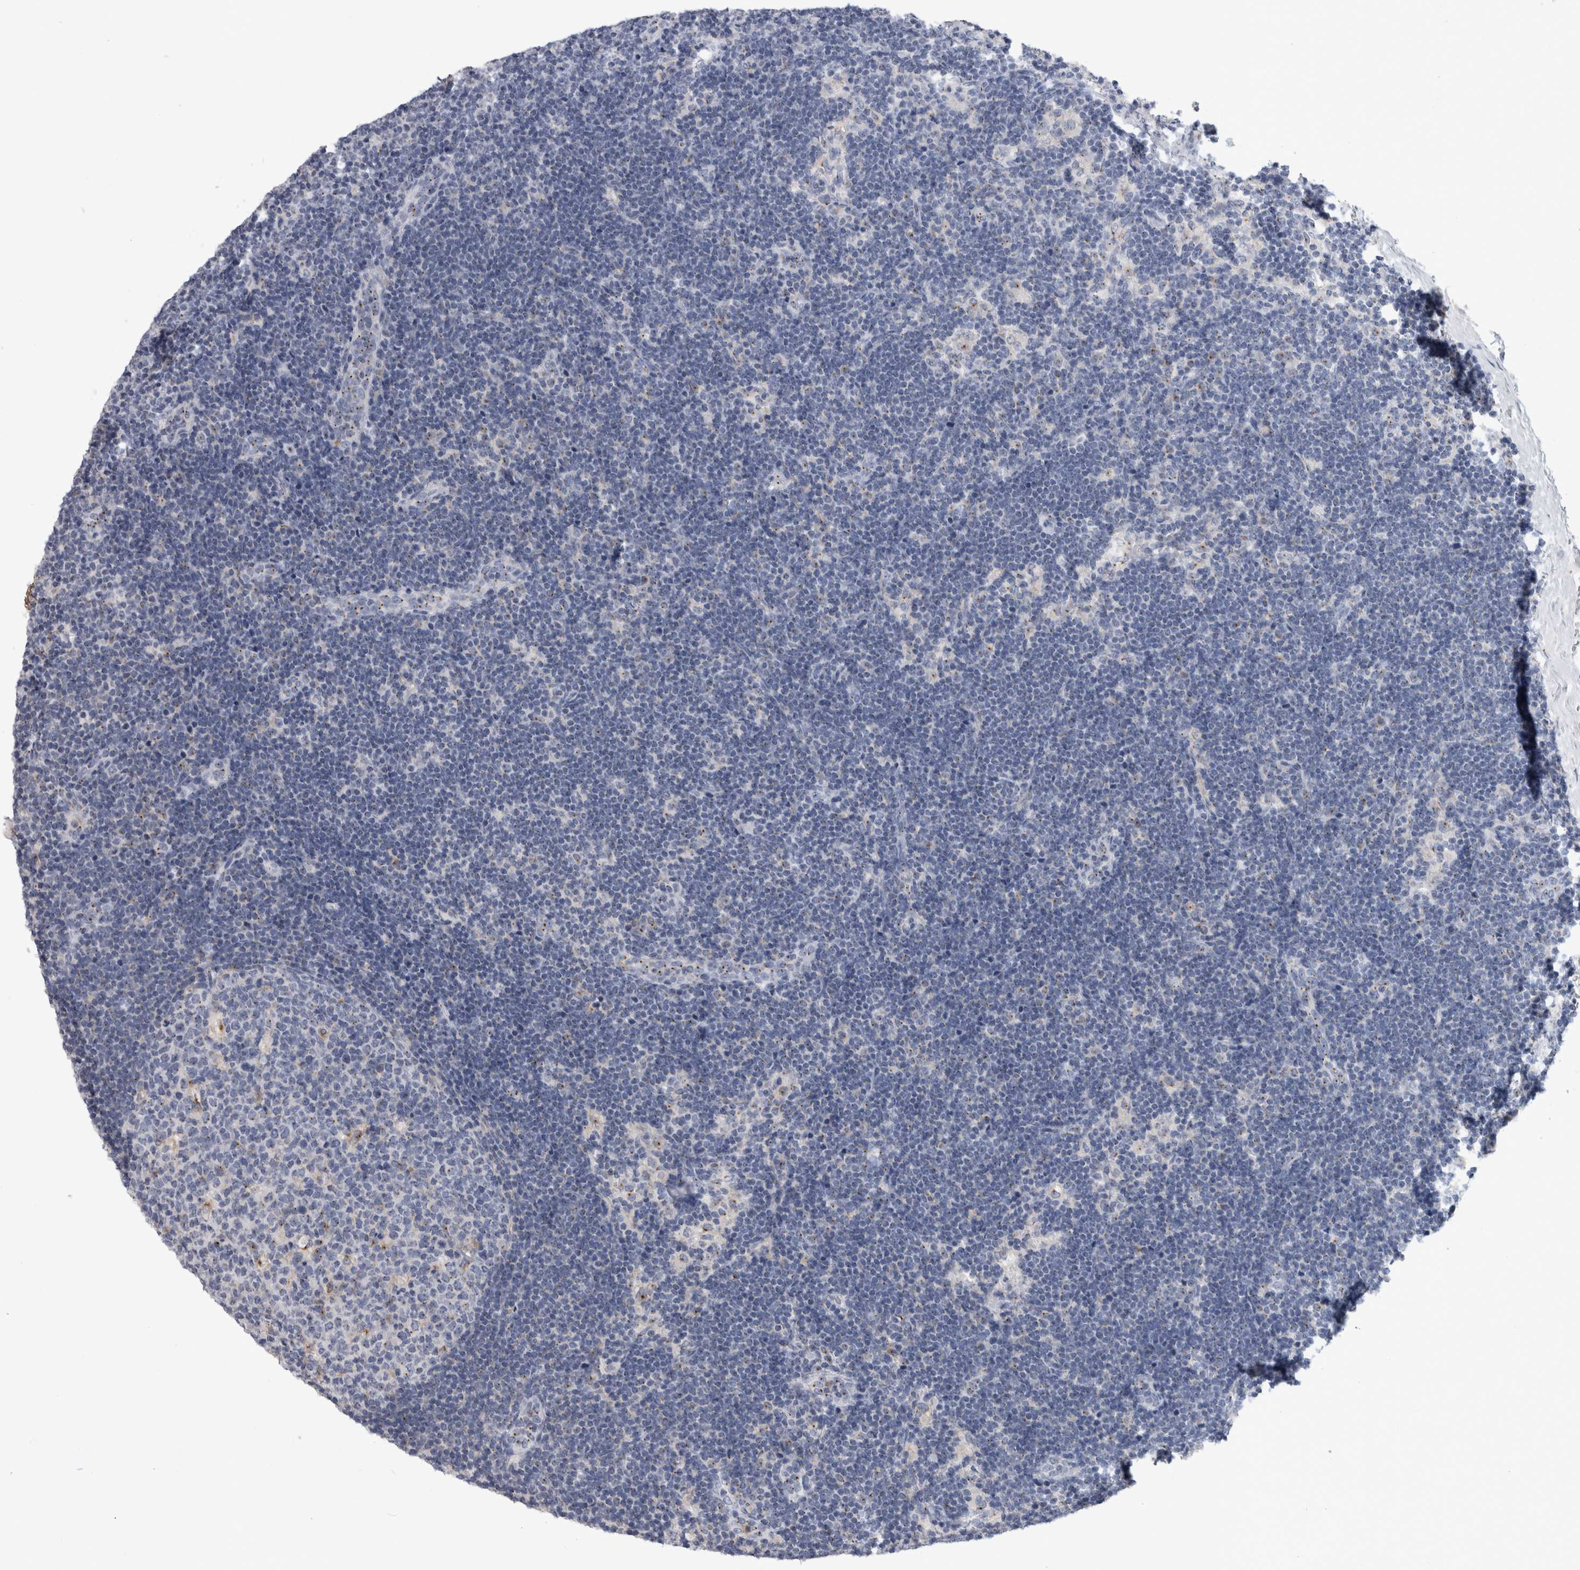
{"staining": {"intensity": "moderate", "quantity": "<25%", "location": "cytoplasmic/membranous"}, "tissue": "lymph node", "cell_type": "Germinal center cells", "image_type": "normal", "snomed": [{"axis": "morphology", "description": "Normal tissue, NOS"}, {"axis": "topography", "description": "Lymph node"}], "caption": "Unremarkable lymph node exhibits moderate cytoplasmic/membranous staining in approximately <25% of germinal center cells.", "gene": "AKAP9", "patient": {"sex": "female", "age": 22}}